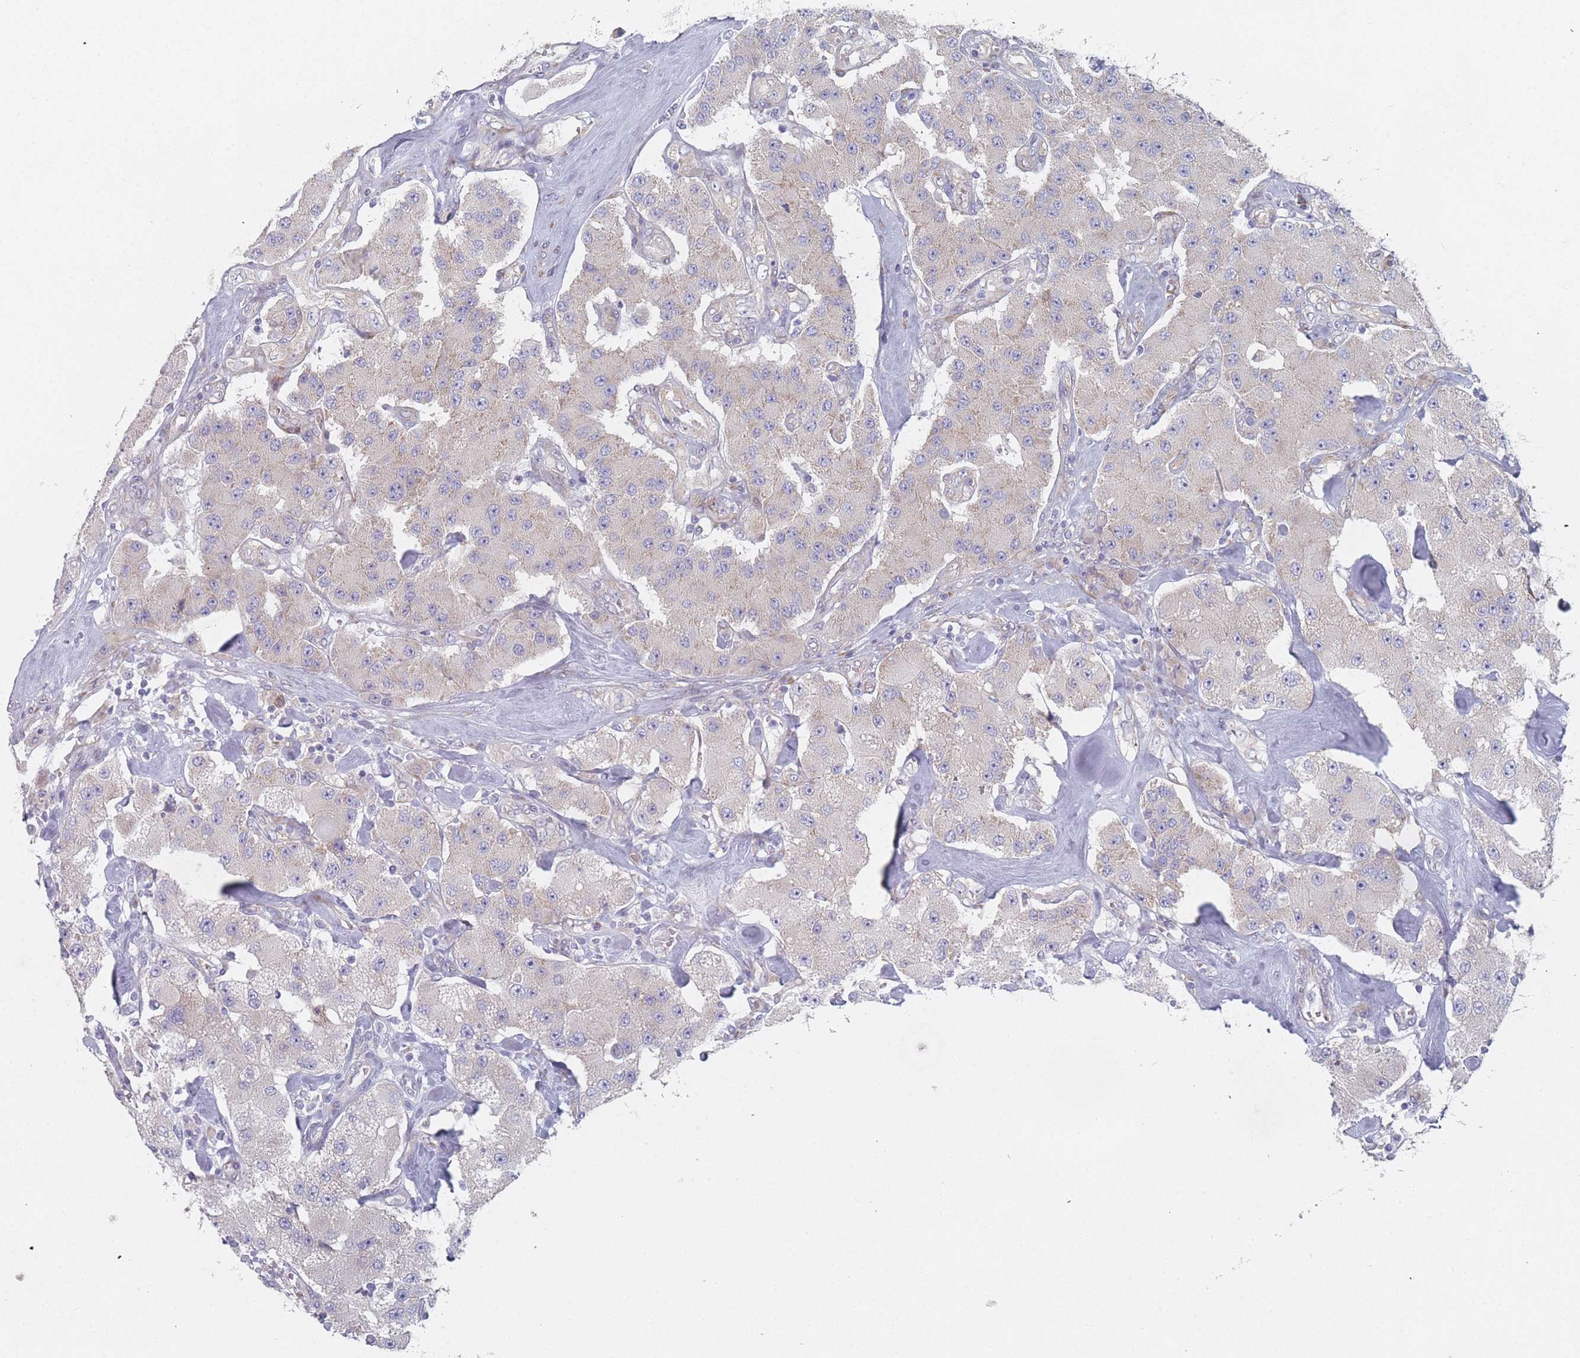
{"staining": {"intensity": "weak", "quantity": "<25%", "location": "cytoplasmic/membranous"}, "tissue": "carcinoid", "cell_type": "Tumor cells", "image_type": "cancer", "snomed": [{"axis": "morphology", "description": "Carcinoid, malignant, NOS"}, {"axis": "topography", "description": "Pancreas"}], "caption": "Immunohistochemistry (IHC) image of human malignant carcinoid stained for a protein (brown), which displays no staining in tumor cells.", "gene": "CACNG5", "patient": {"sex": "male", "age": 41}}